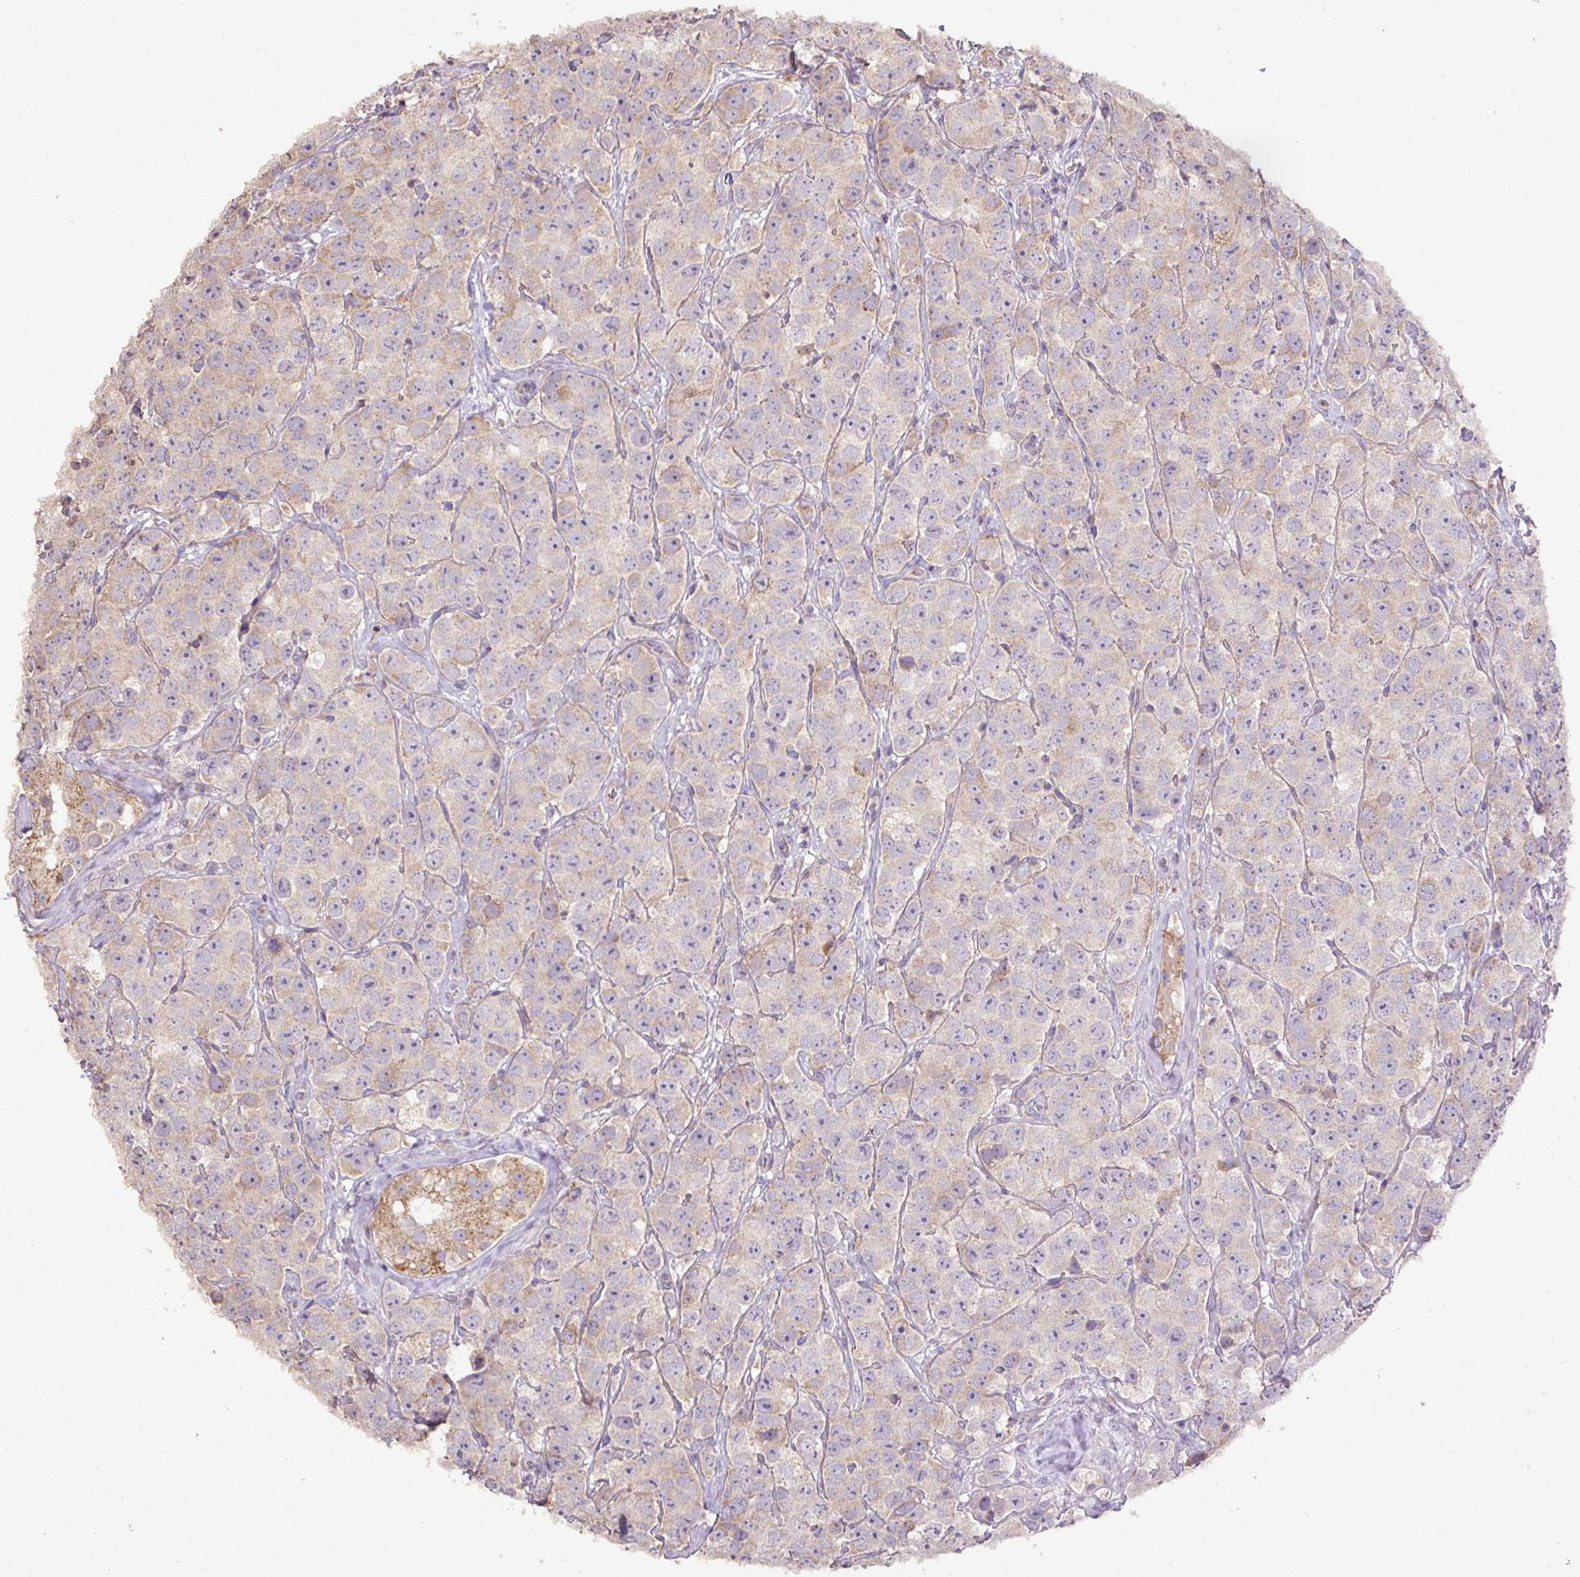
{"staining": {"intensity": "weak", "quantity": "<25%", "location": "cytoplasmic/membranous"}, "tissue": "testis cancer", "cell_type": "Tumor cells", "image_type": "cancer", "snomed": [{"axis": "morphology", "description": "Seminoma, NOS"}, {"axis": "topography", "description": "Testis"}], "caption": "There is no significant staining in tumor cells of testis seminoma.", "gene": "ABR", "patient": {"sex": "male", "age": 28}}